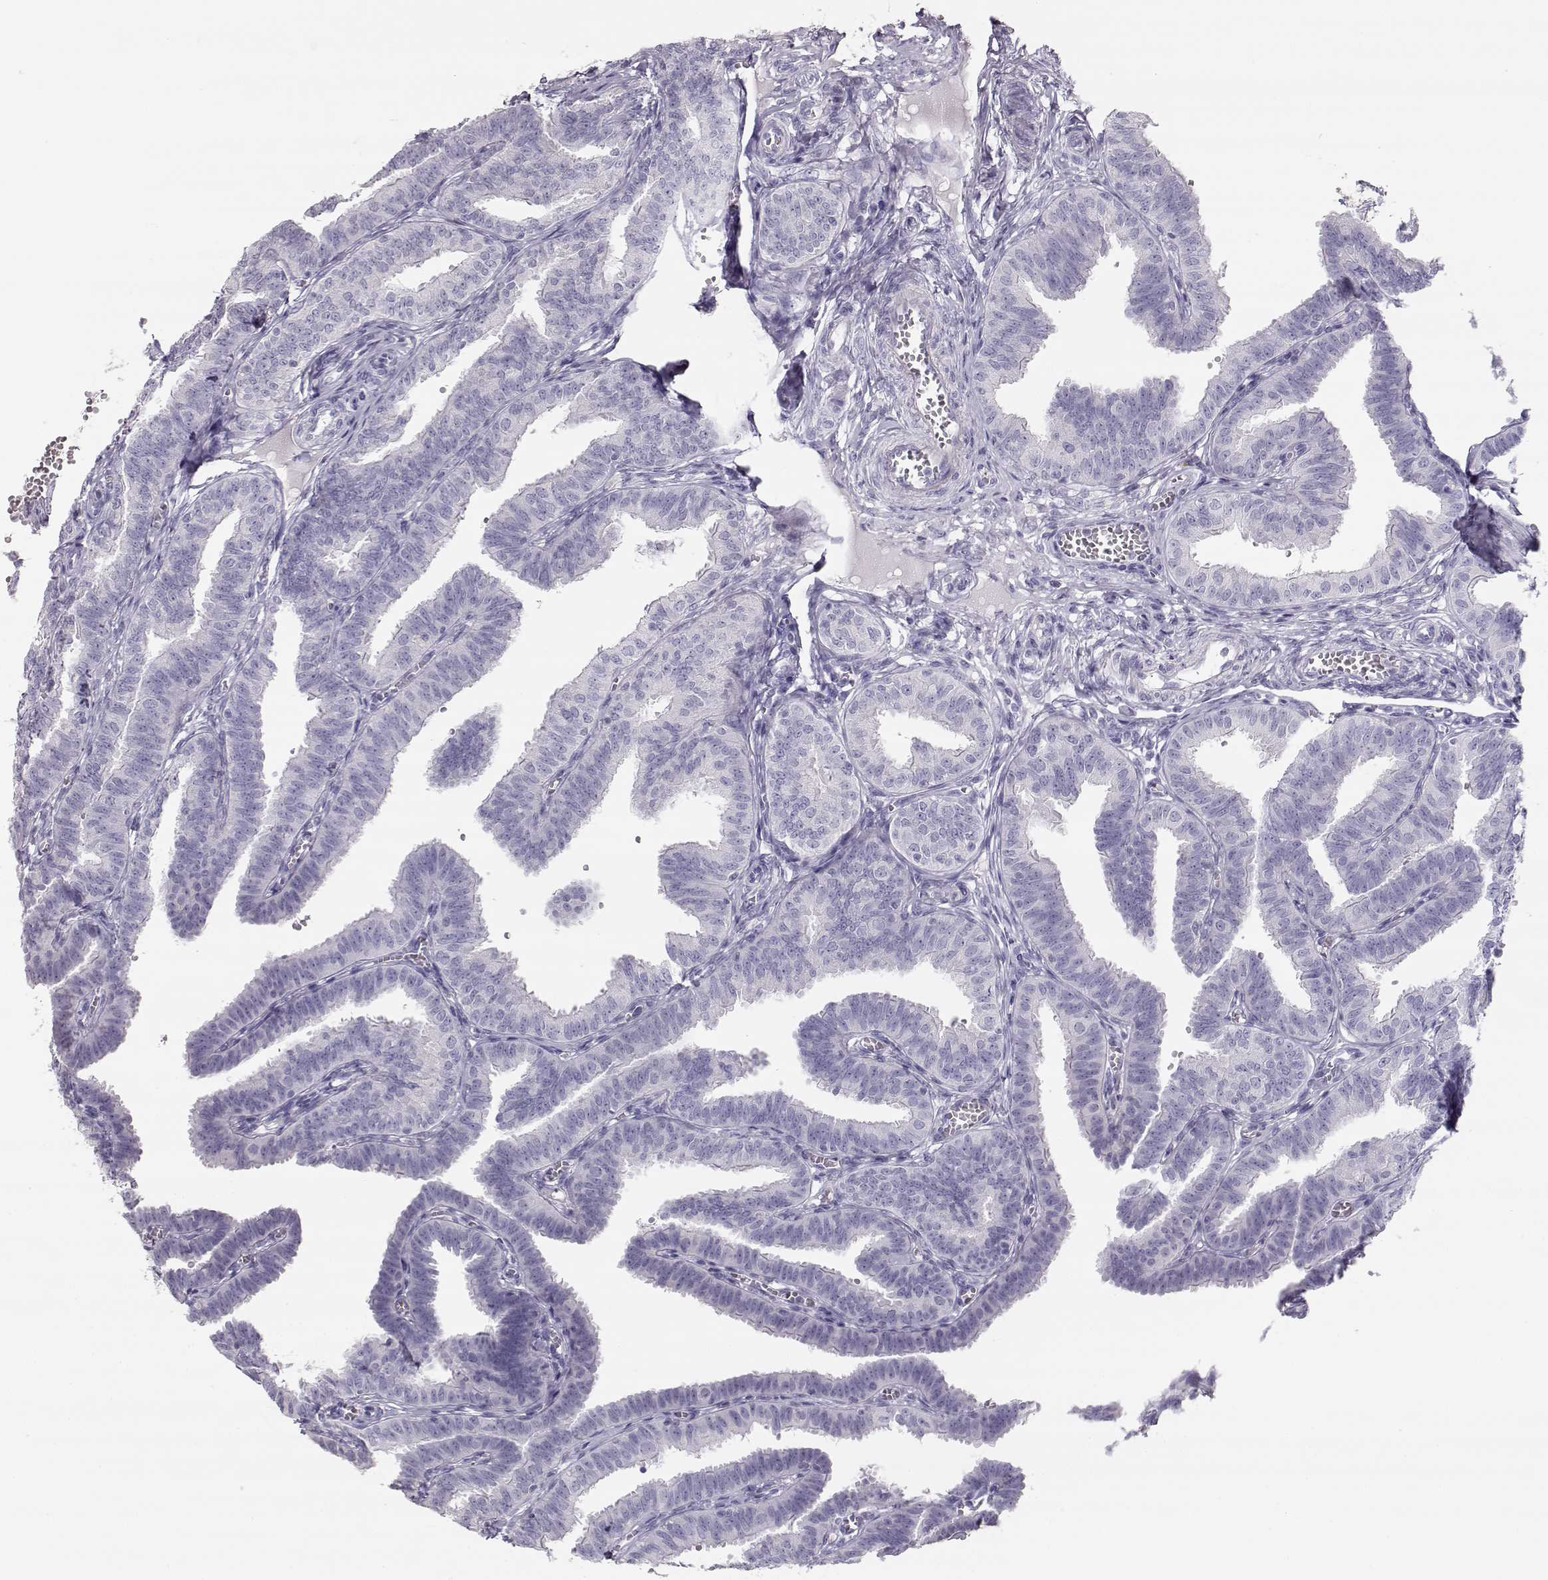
{"staining": {"intensity": "negative", "quantity": "none", "location": "none"}, "tissue": "fallopian tube", "cell_type": "Glandular cells", "image_type": "normal", "snomed": [{"axis": "morphology", "description": "Normal tissue, NOS"}, {"axis": "topography", "description": "Fallopian tube"}], "caption": "Immunohistochemistry histopathology image of benign fallopian tube stained for a protein (brown), which shows no positivity in glandular cells.", "gene": "LEPR", "patient": {"sex": "female", "age": 25}}